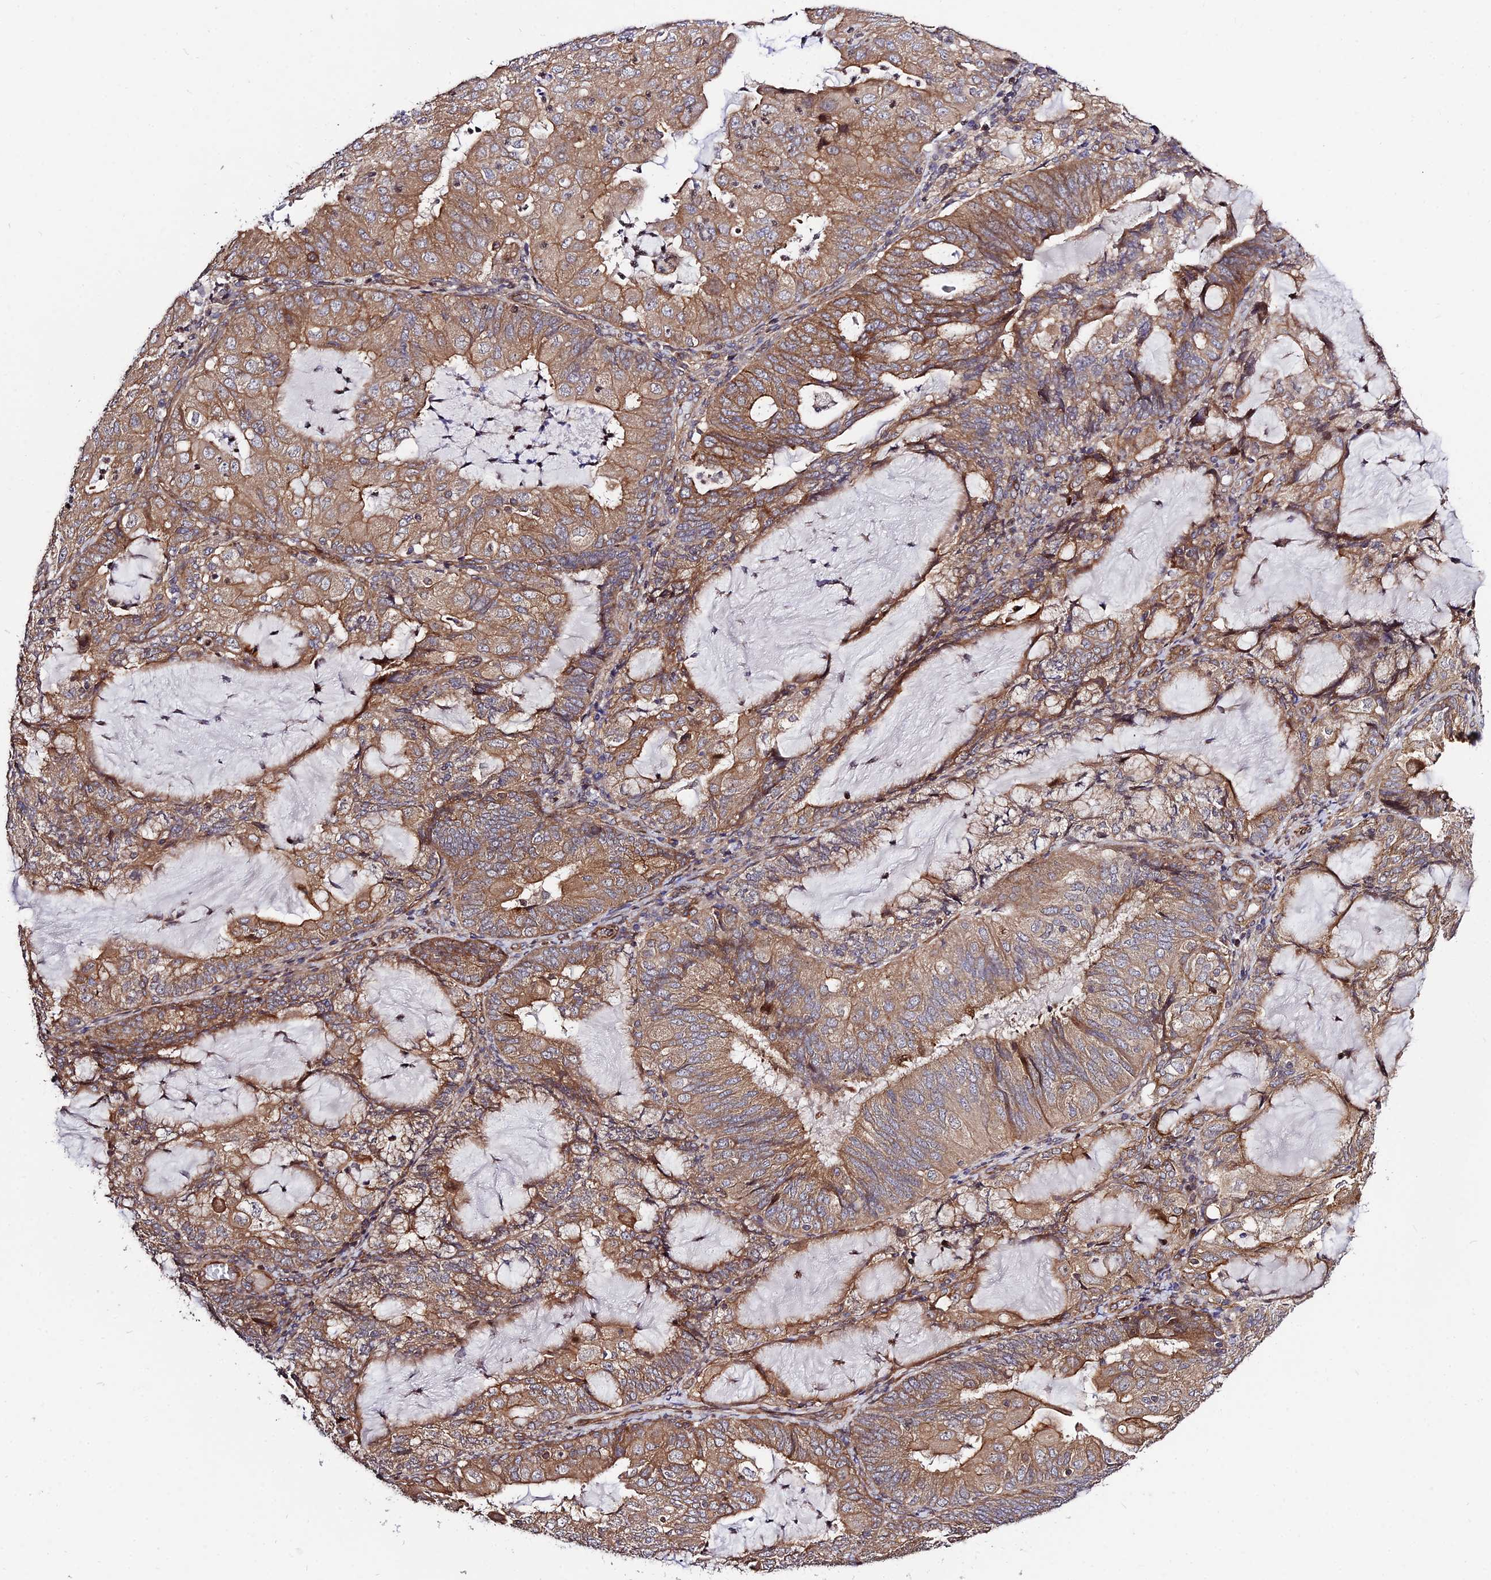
{"staining": {"intensity": "moderate", "quantity": ">75%", "location": "cytoplasmic/membranous"}, "tissue": "endometrial cancer", "cell_type": "Tumor cells", "image_type": "cancer", "snomed": [{"axis": "morphology", "description": "Adenocarcinoma, NOS"}, {"axis": "topography", "description": "Endometrium"}], "caption": "IHC (DAB) staining of endometrial cancer (adenocarcinoma) demonstrates moderate cytoplasmic/membranous protein positivity in approximately >75% of tumor cells. (DAB IHC with brightfield microscopy, high magnification).", "gene": "SMG6", "patient": {"sex": "female", "age": 81}}